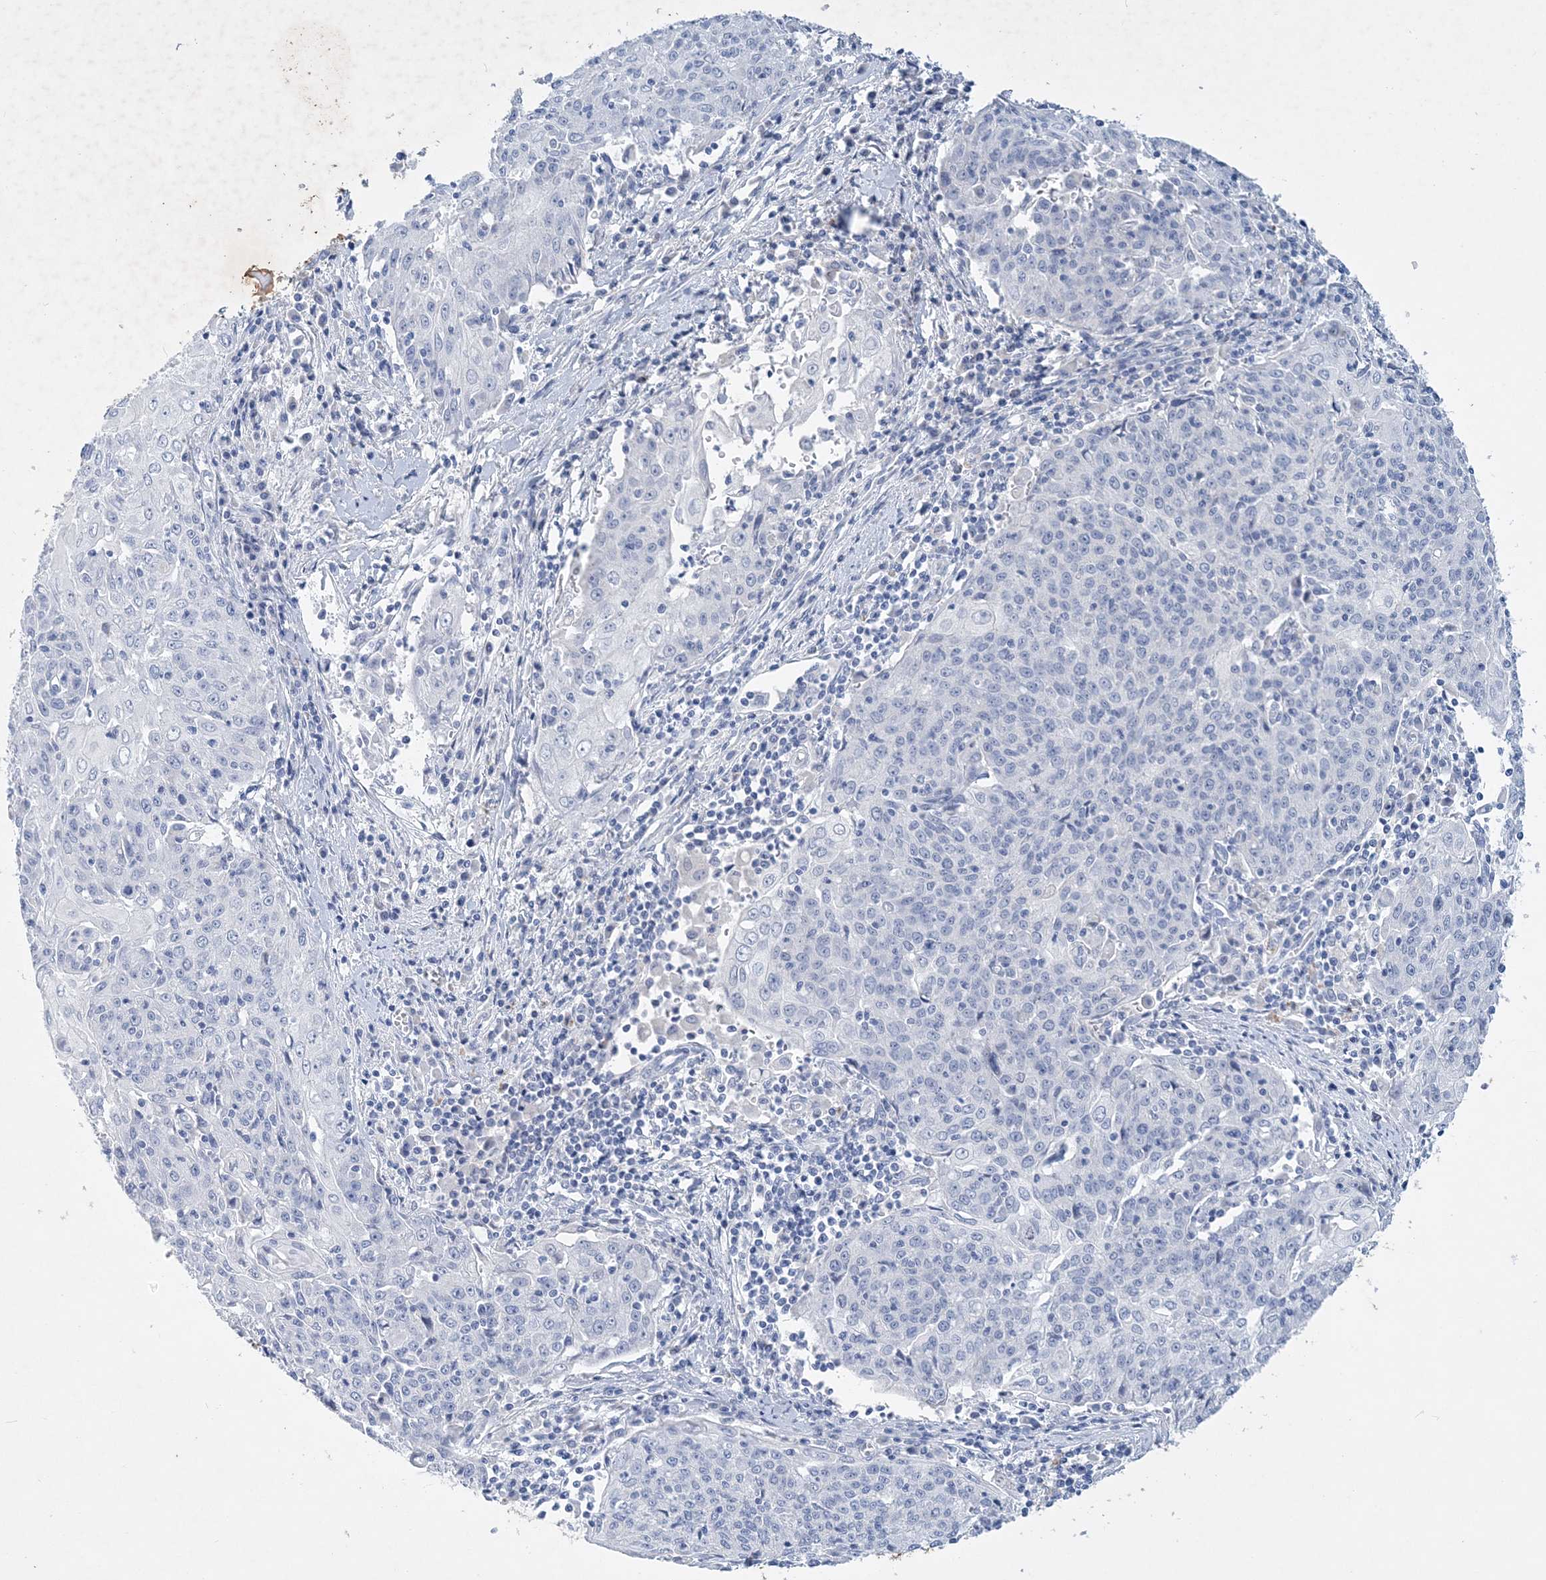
{"staining": {"intensity": "negative", "quantity": "none", "location": "none"}, "tissue": "cervical cancer", "cell_type": "Tumor cells", "image_type": "cancer", "snomed": [{"axis": "morphology", "description": "Squamous cell carcinoma, NOS"}, {"axis": "topography", "description": "Cervix"}], "caption": "Immunohistochemistry (IHC) micrograph of cervical cancer (squamous cell carcinoma) stained for a protein (brown), which reveals no staining in tumor cells.", "gene": "COPS8", "patient": {"sex": "female", "age": 48}}